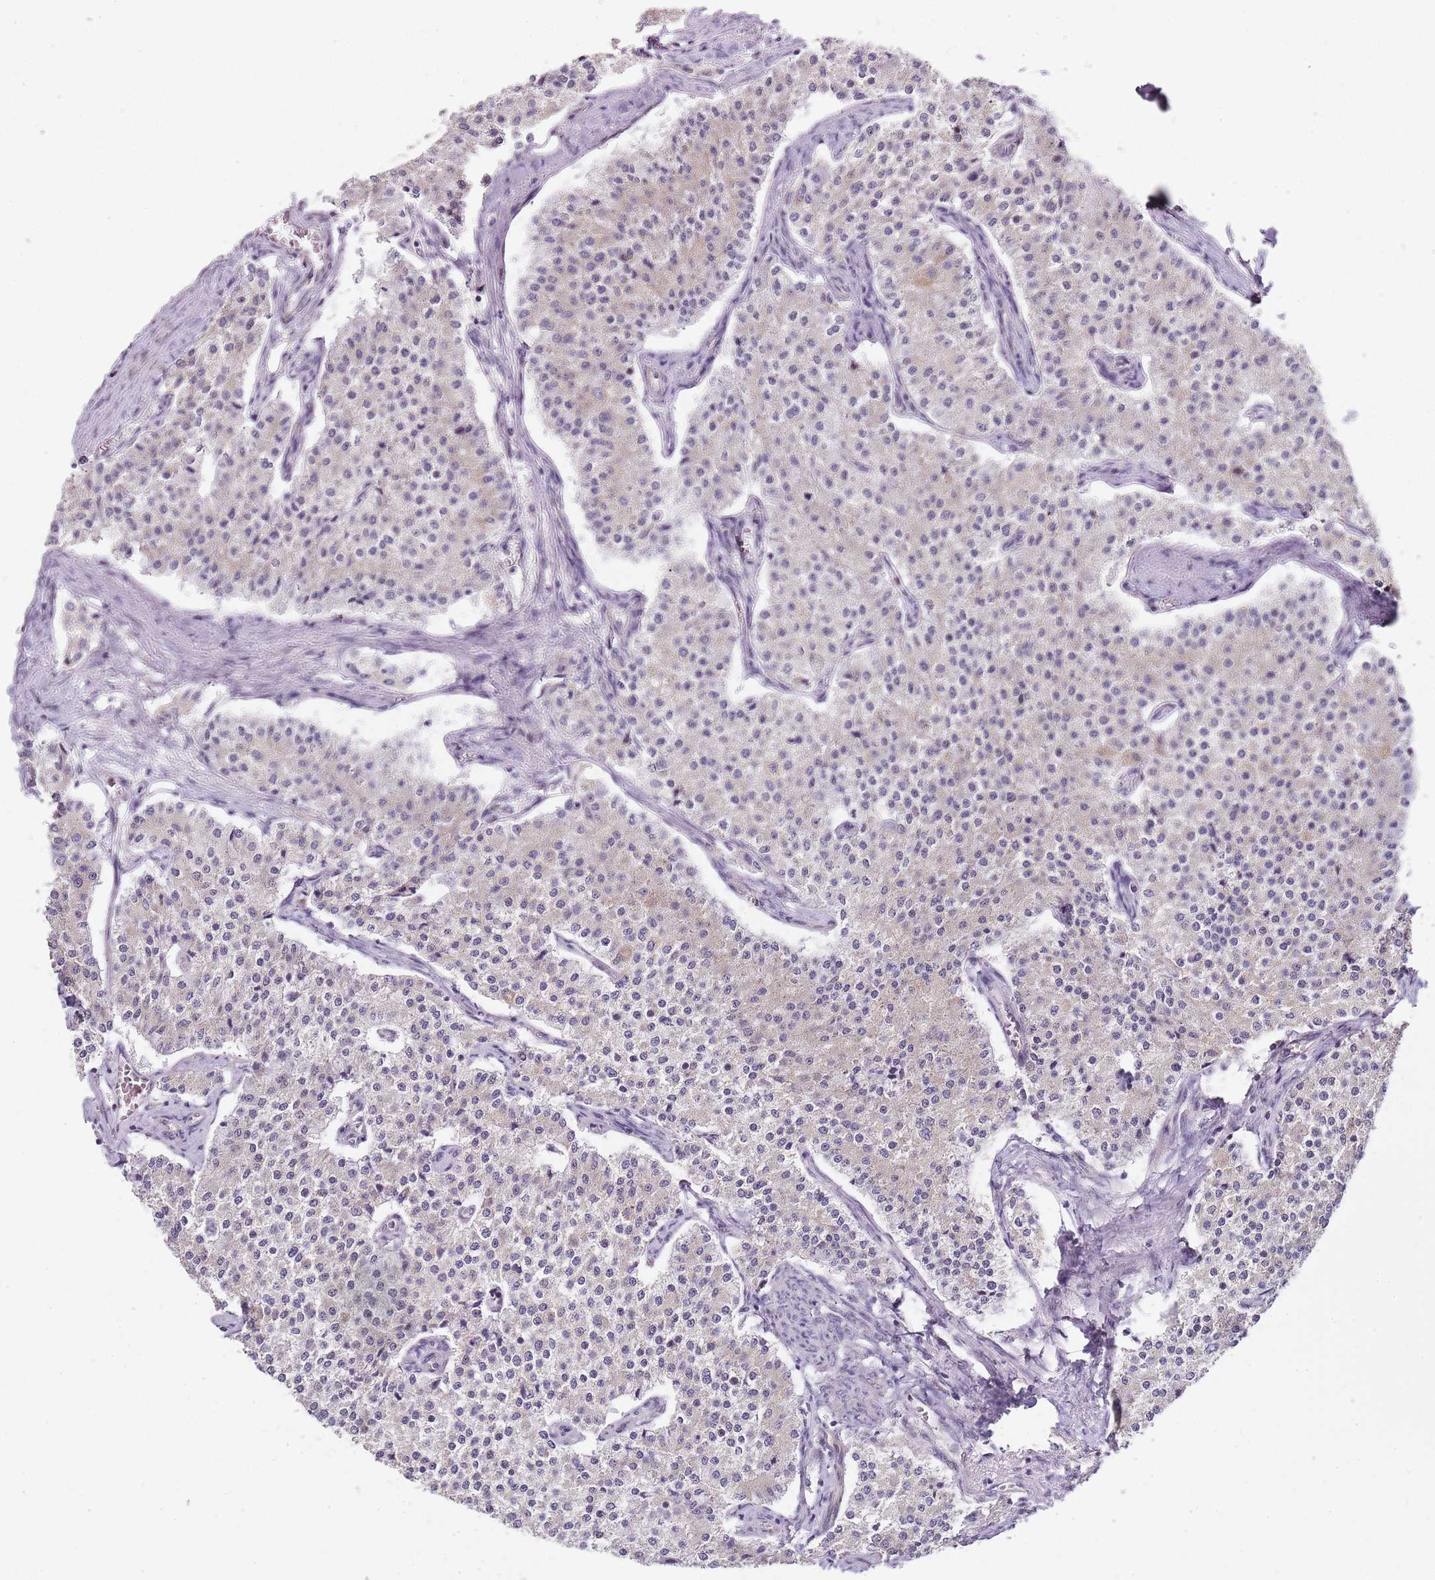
{"staining": {"intensity": "negative", "quantity": "none", "location": "none"}, "tissue": "carcinoid", "cell_type": "Tumor cells", "image_type": "cancer", "snomed": [{"axis": "morphology", "description": "Carcinoid, malignant, NOS"}, {"axis": "topography", "description": "Colon"}], "caption": "IHC image of human carcinoid (malignant) stained for a protein (brown), which exhibits no expression in tumor cells. (DAB (3,3'-diaminobenzidine) IHC visualized using brightfield microscopy, high magnification).", "gene": "TBC1D9", "patient": {"sex": "female", "age": 52}}